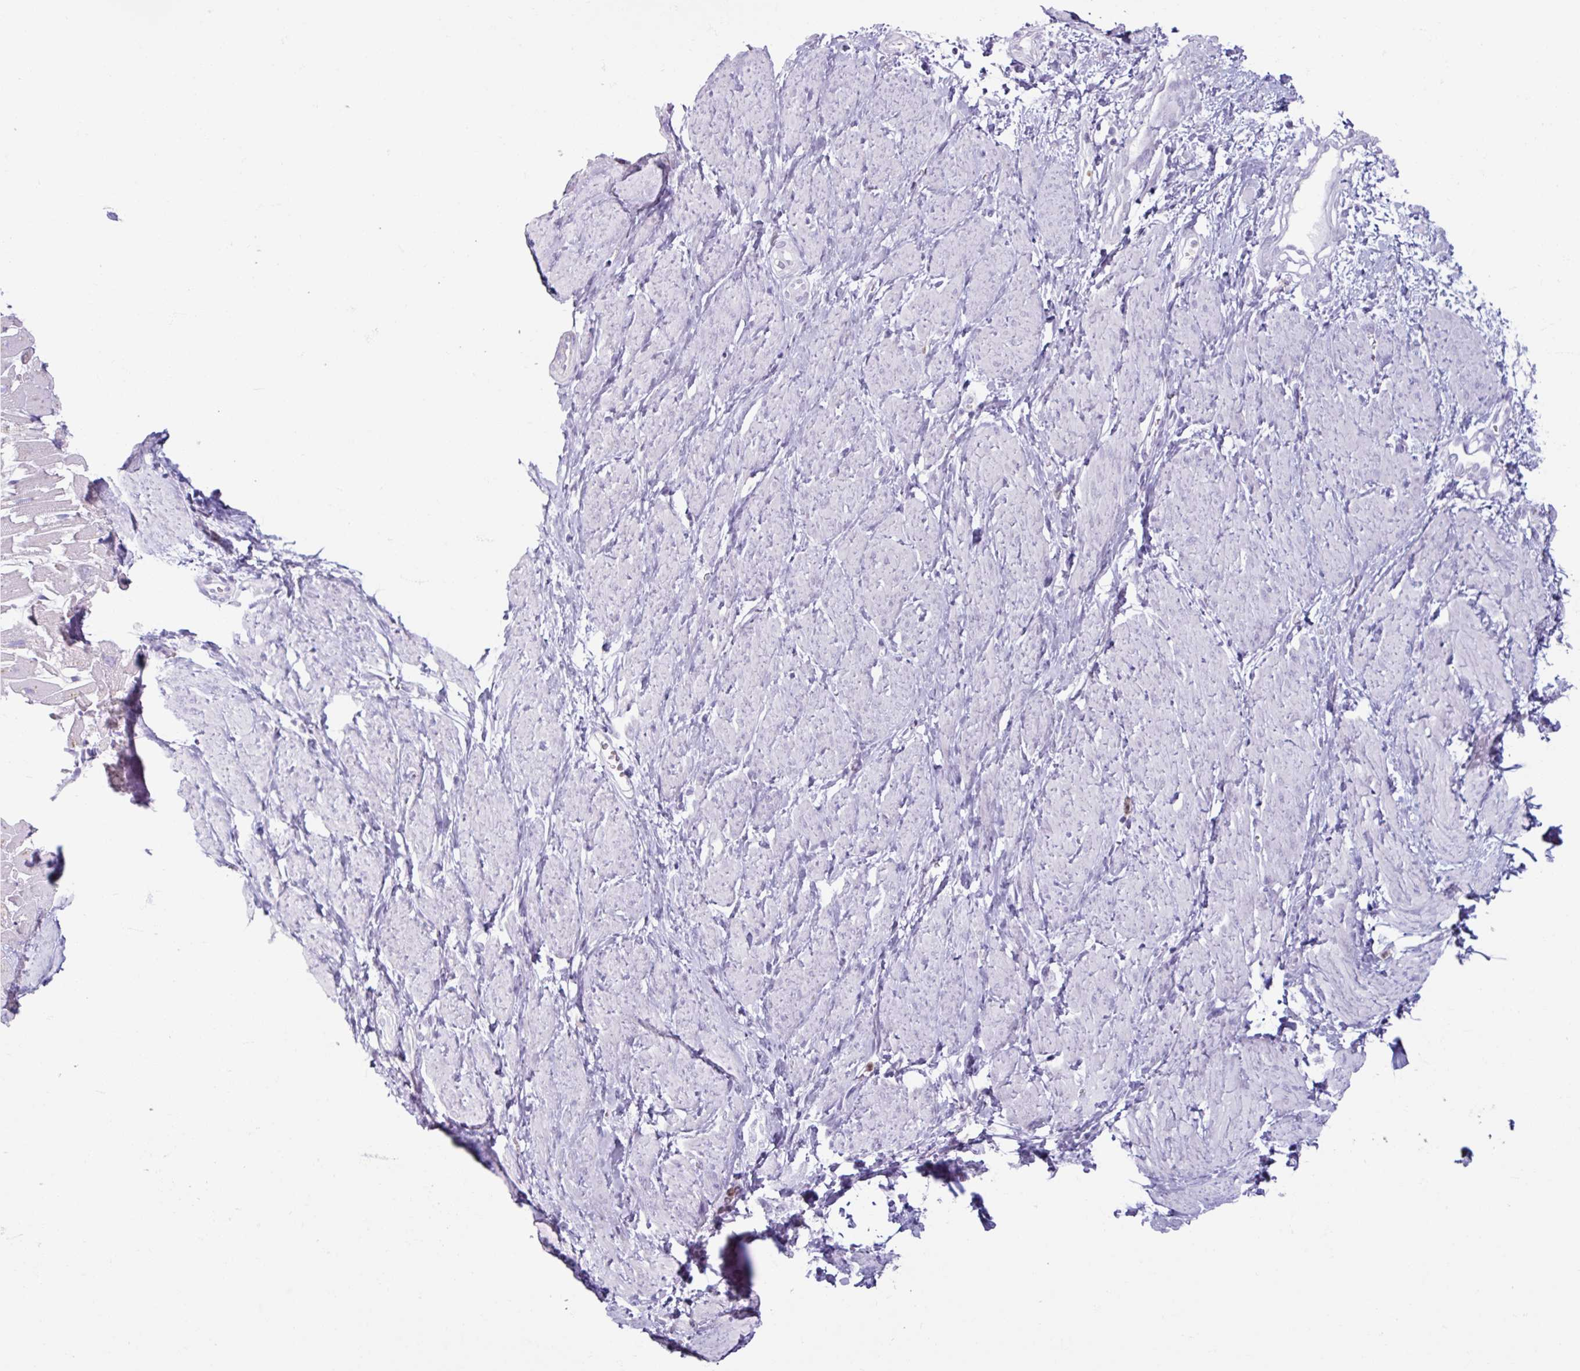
{"staining": {"intensity": "negative", "quantity": "none", "location": "none"}, "tissue": "smooth muscle", "cell_type": "Smooth muscle cells", "image_type": "normal", "snomed": [{"axis": "morphology", "description": "Normal tissue, NOS"}, {"axis": "topography", "description": "Smooth muscle"}, {"axis": "topography", "description": "Uterus"}], "caption": "IHC of normal human smooth muscle demonstrates no expression in smooth muscle cells.", "gene": "ARG1", "patient": {"sex": "female", "age": 39}}